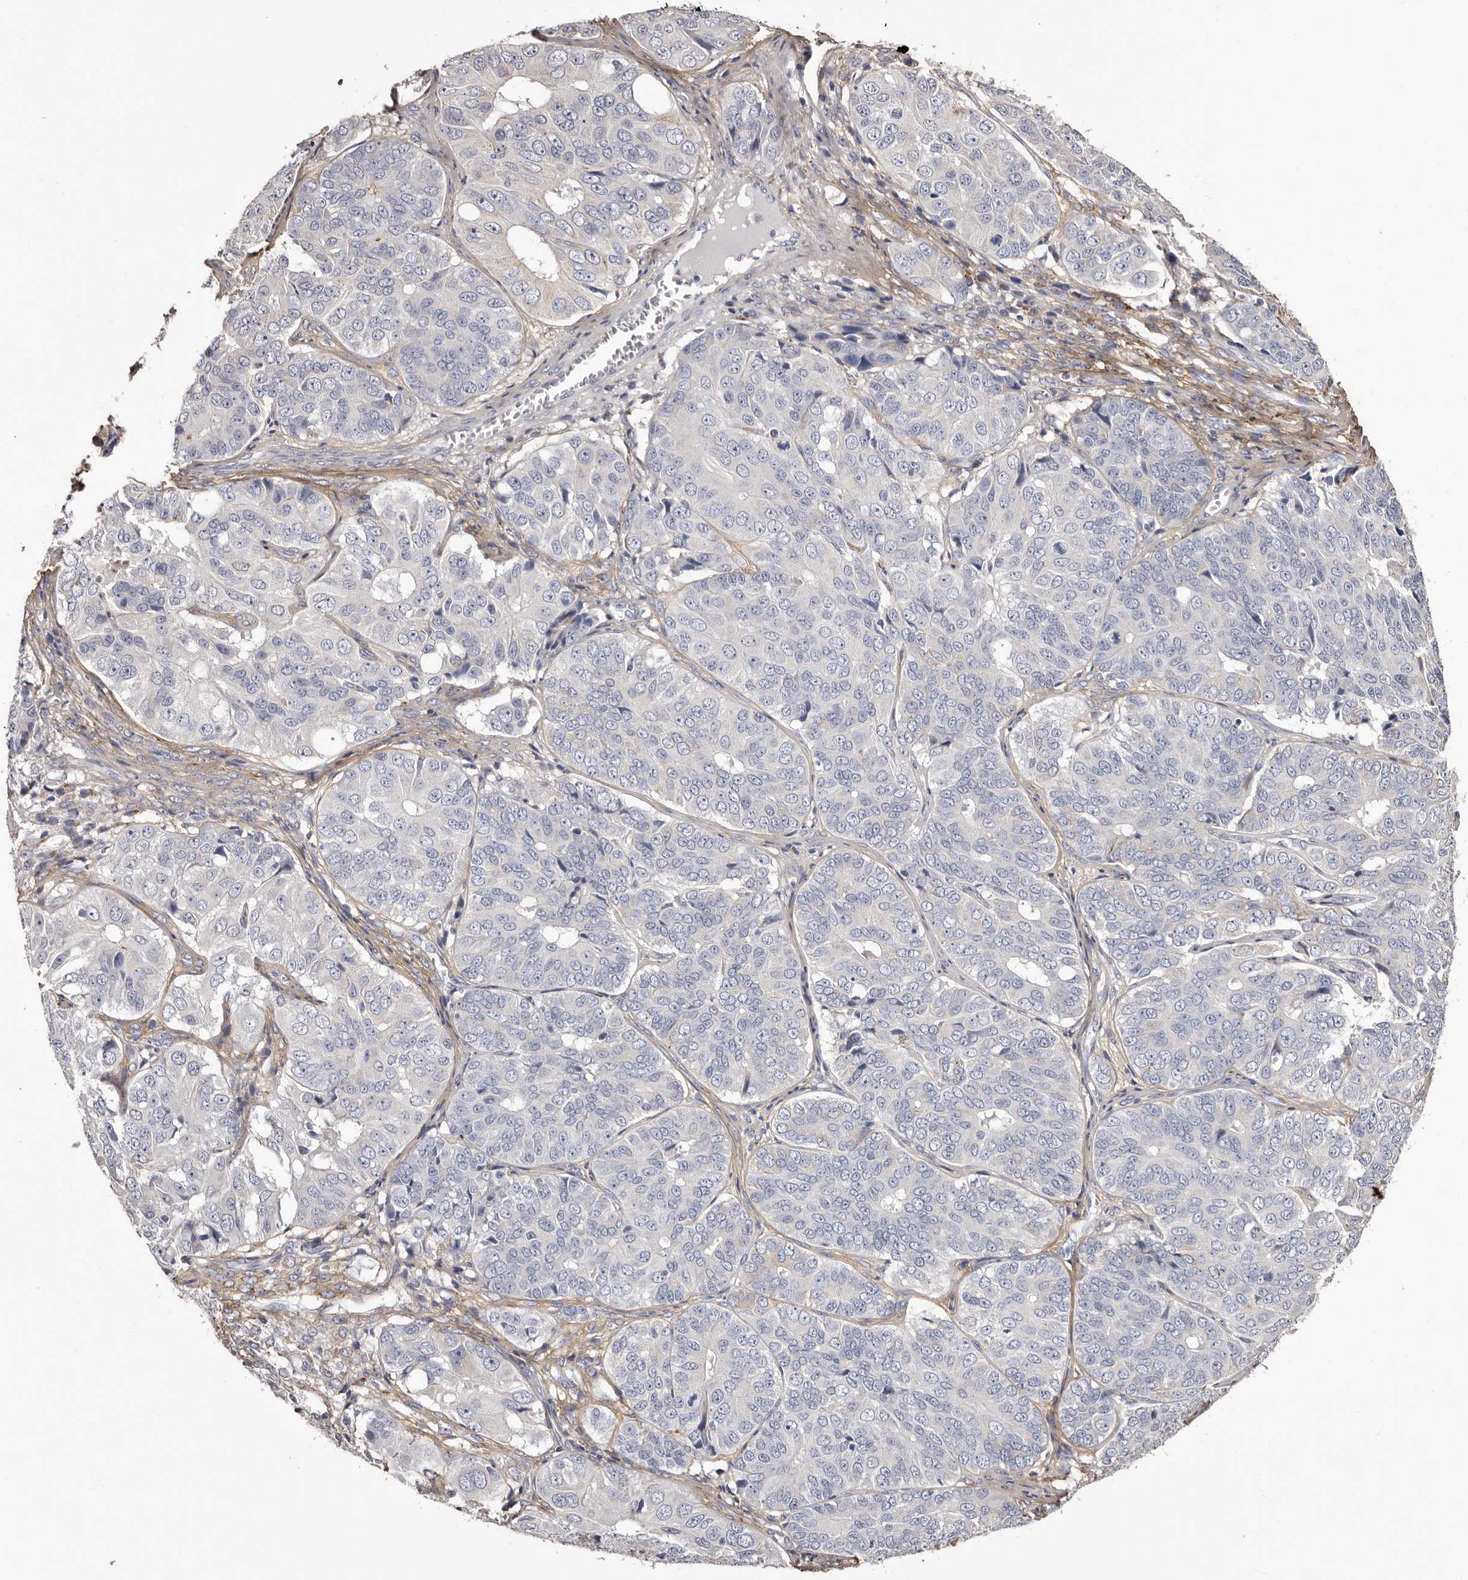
{"staining": {"intensity": "negative", "quantity": "none", "location": "none"}, "tissue": "ovarian cancer", "cell_type": "Tumor cells", "image_type": "cancer", "snomed": [{"axis": "morphology", "description": "Carcinoma, endometroid"}, {"axis": "topography", "description": "Ovary"}], "caption": "Immunohistochemistry (IHC) of endometroid carcinoma (ovarian) shows no expression in tumor cells. Brightfield microscopy of immunohistochemistry stained with DAB (3,3'-diaminobenzidine) (brown) and hematoxylin (blue), captured at high magnification.", "gene": "COL6A1", "patient": {"sex": "female", "age": 51}}